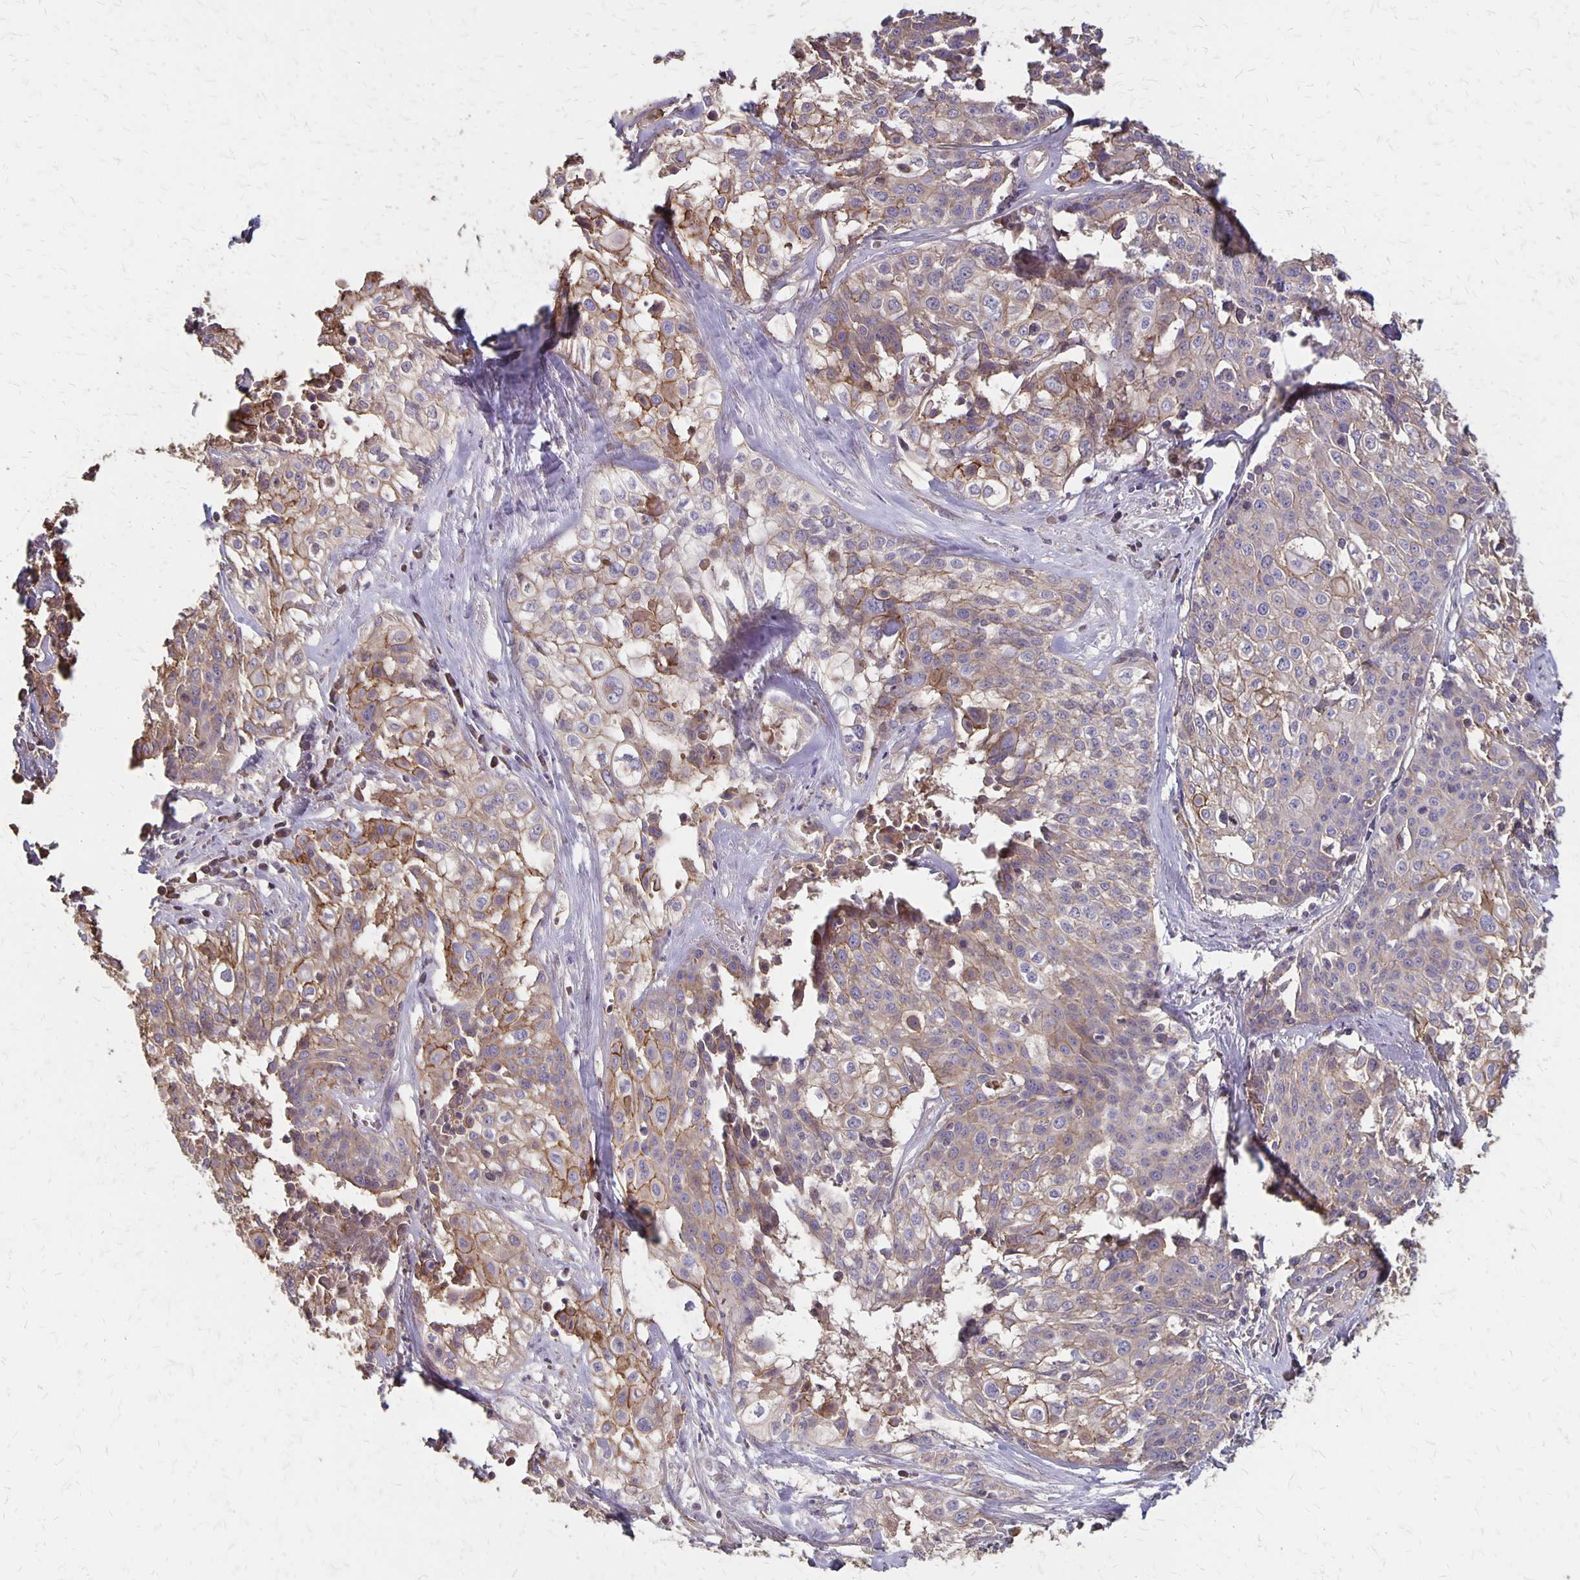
{"staining": {"intensity": "weak", "quantity": "25%-75%", "location": "cytoplasmic/membranous"}, "tissue": "cervical cancer", "cell_type": "Tumor cells", "image_type": "cancer", "snomed": [{"axis": "morphology", "description": "Squamous cell carcinoma, NOS"}, {"axis": "topography", "description": "Cervix"}], "caption": "Immunohistochemical staining of human cervical cancer (squamous cell carcinoma) reveals low levels of weak cytoplasmic/membranous staining in about 25%-75% of tumor cells.", "gene": "PROM2", "patient": {"sex": "female", "age": 39}}